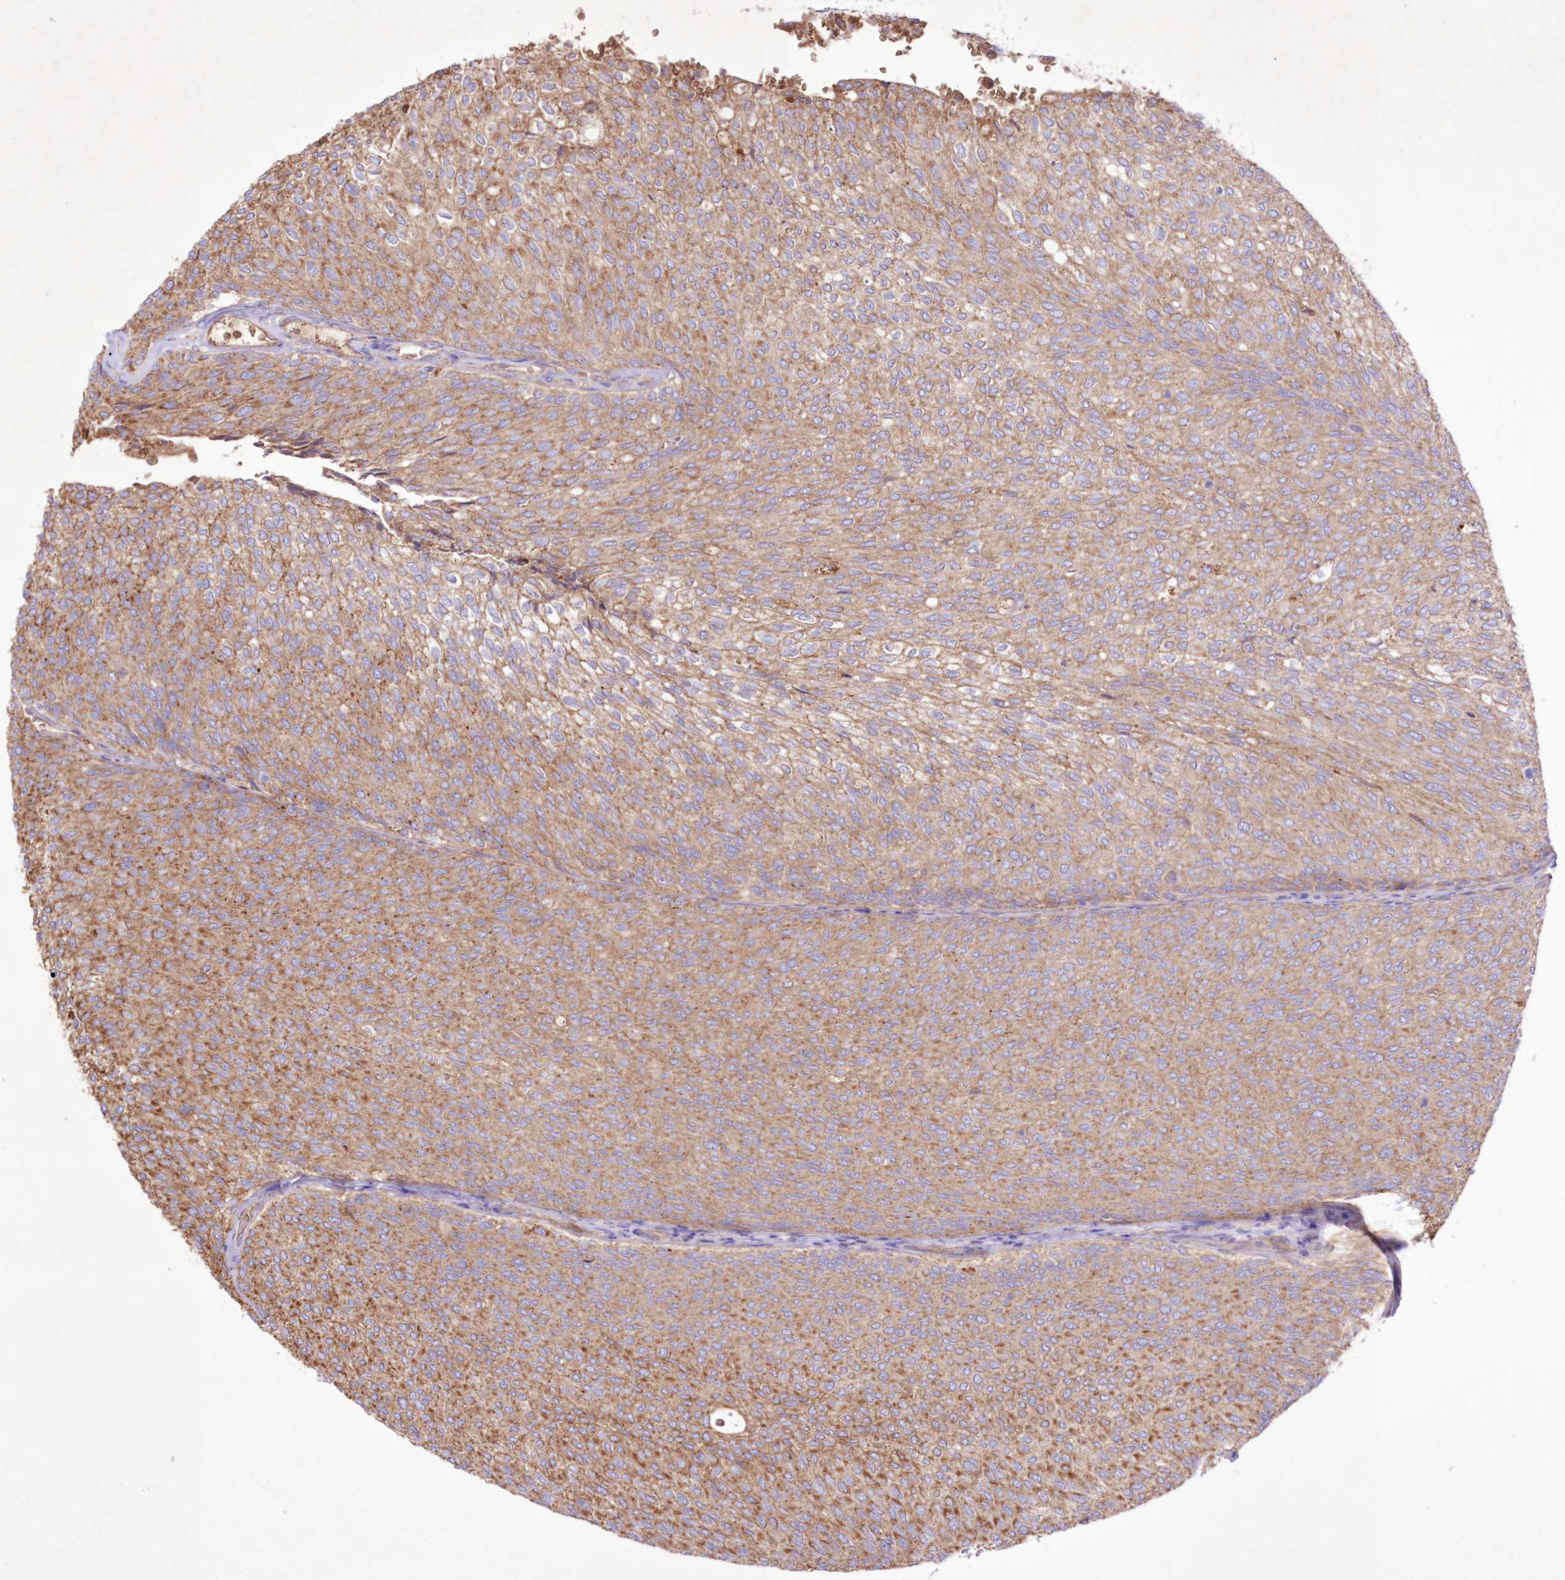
{"staining": {"intensity": "moderate", "quantity": ">75%", "location": "cytoplasmic/membranous"}, "tissue": "urothelial cancer", "cell_type": "Tumor cells", "image_type": "cancer", "snomed": [{"axis": "morphology", "description": "Urothelial carcinoma, Low grade"}, {"axis": "topography", "description": "Urinary bladder"}], "caption": "A high-resolution micrograph shows immunohistochemistry staining of low-grade urothelial carcinoma, which shows moderate cytoplasmic/membranous expression in about >75% of tumor cells.", "gene": "FCHO2", "patient": {"sex": "female", "age": 79}}